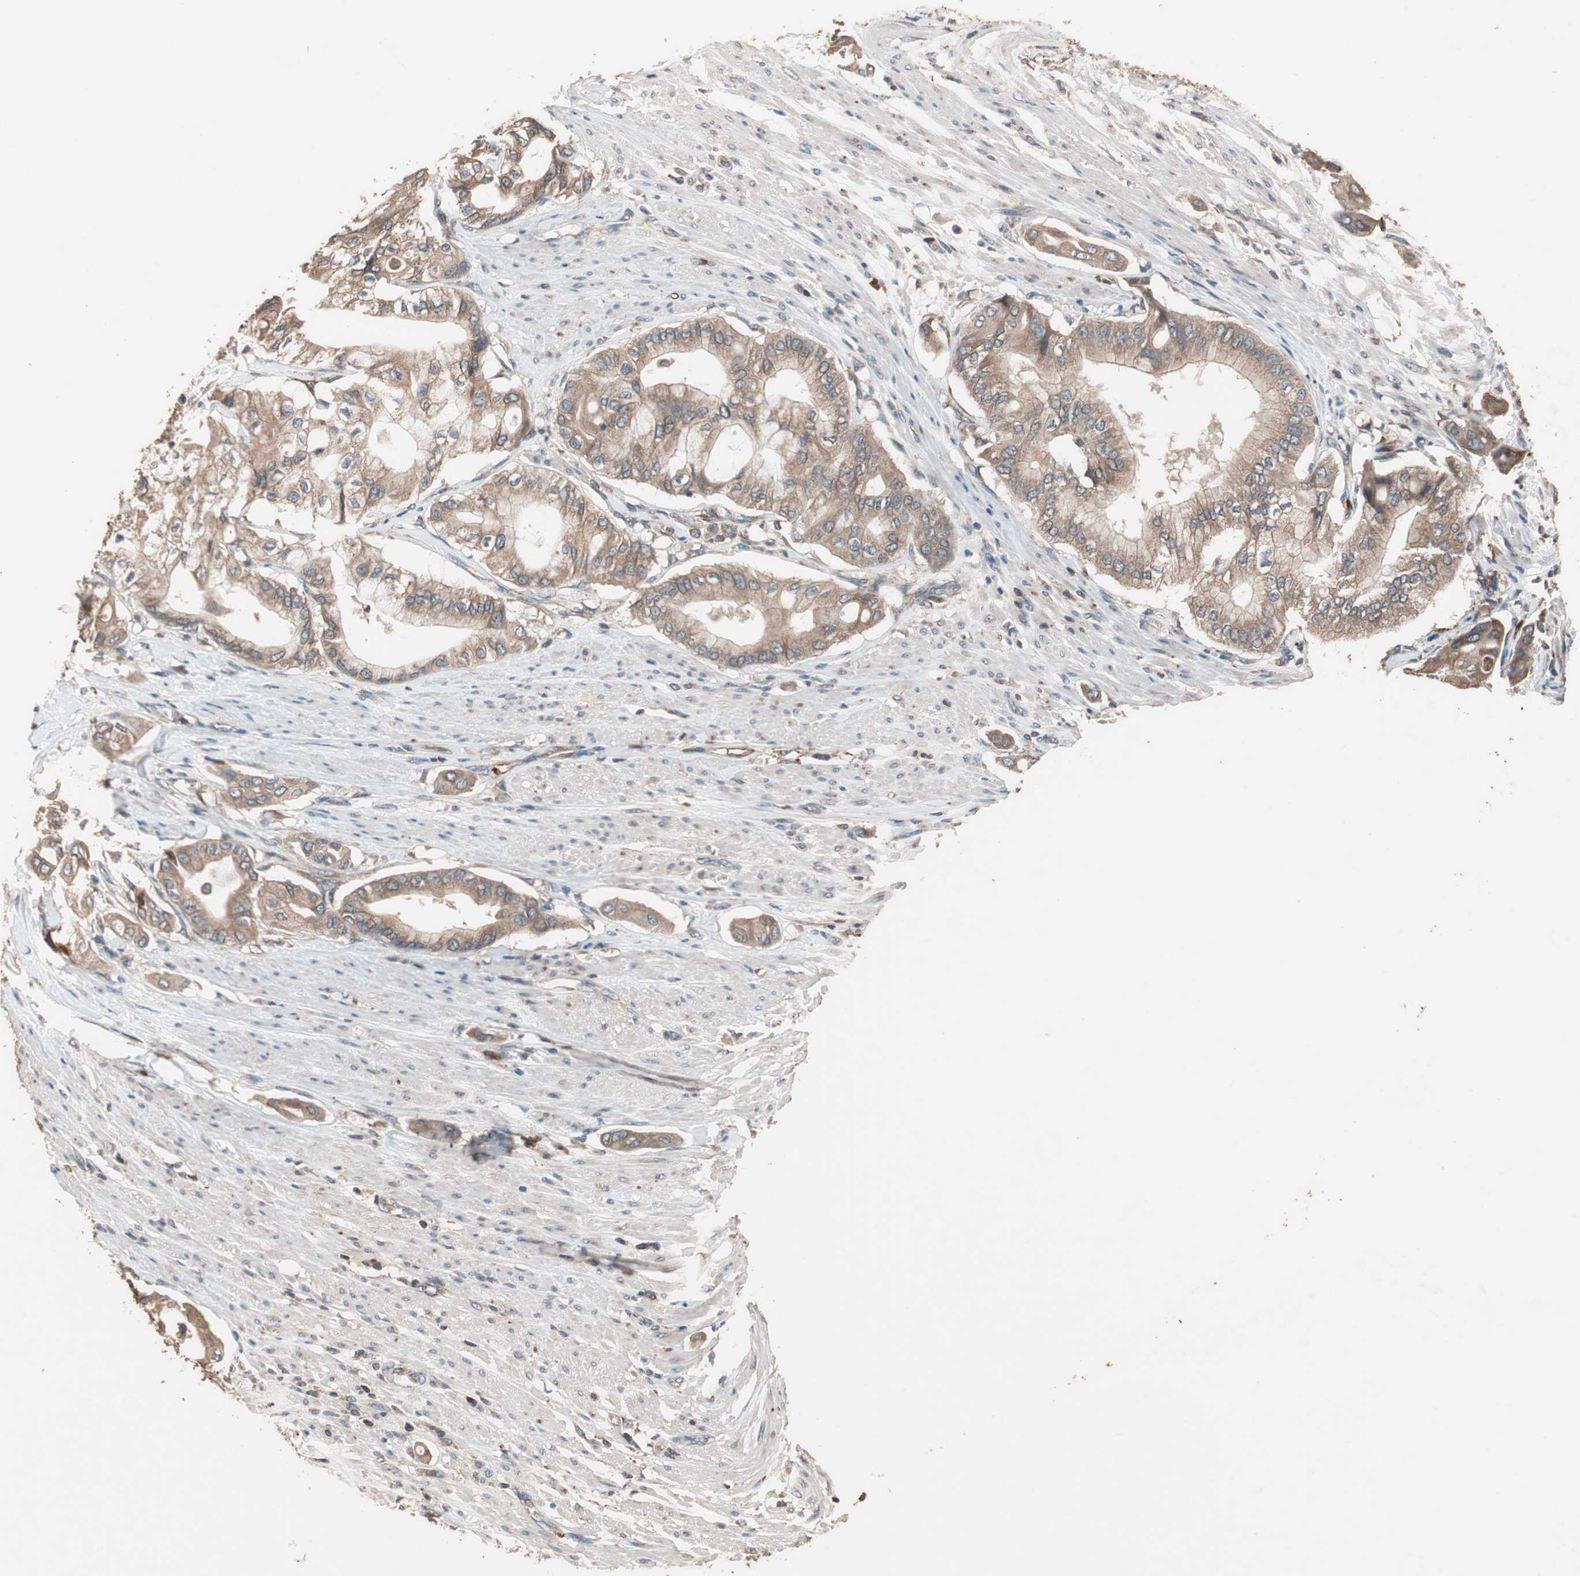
{"staining": {"intensity": "moderate", "quantity": ">75%", "location": "cytoplasmic/membranous"}, "tissue": "pancreatic cancer", "cell_type": "Tumor cells", "image_type": "cancer", "snomed": [{"axis": "morphology", "description": "Adenocarcinoma, NOS"}, {"axis": "morphology", "description": "Adenocarcinoma, metastatic, NOS"}, {"axis": "topography", "description": "Lymph node"}, {"axis": "topography", "description": "Pancreas"}, {"axis": "topography", "description": "Duodenum"}], "caption": "Tumor cells demonstrate moderate cytoplasmic/membranous positivity in approximately >75% of cells in pancreatic metastatic adenocarcinoma.", "gene": "GLYCTK", "patient": {"sex": "female", "age": 64}}